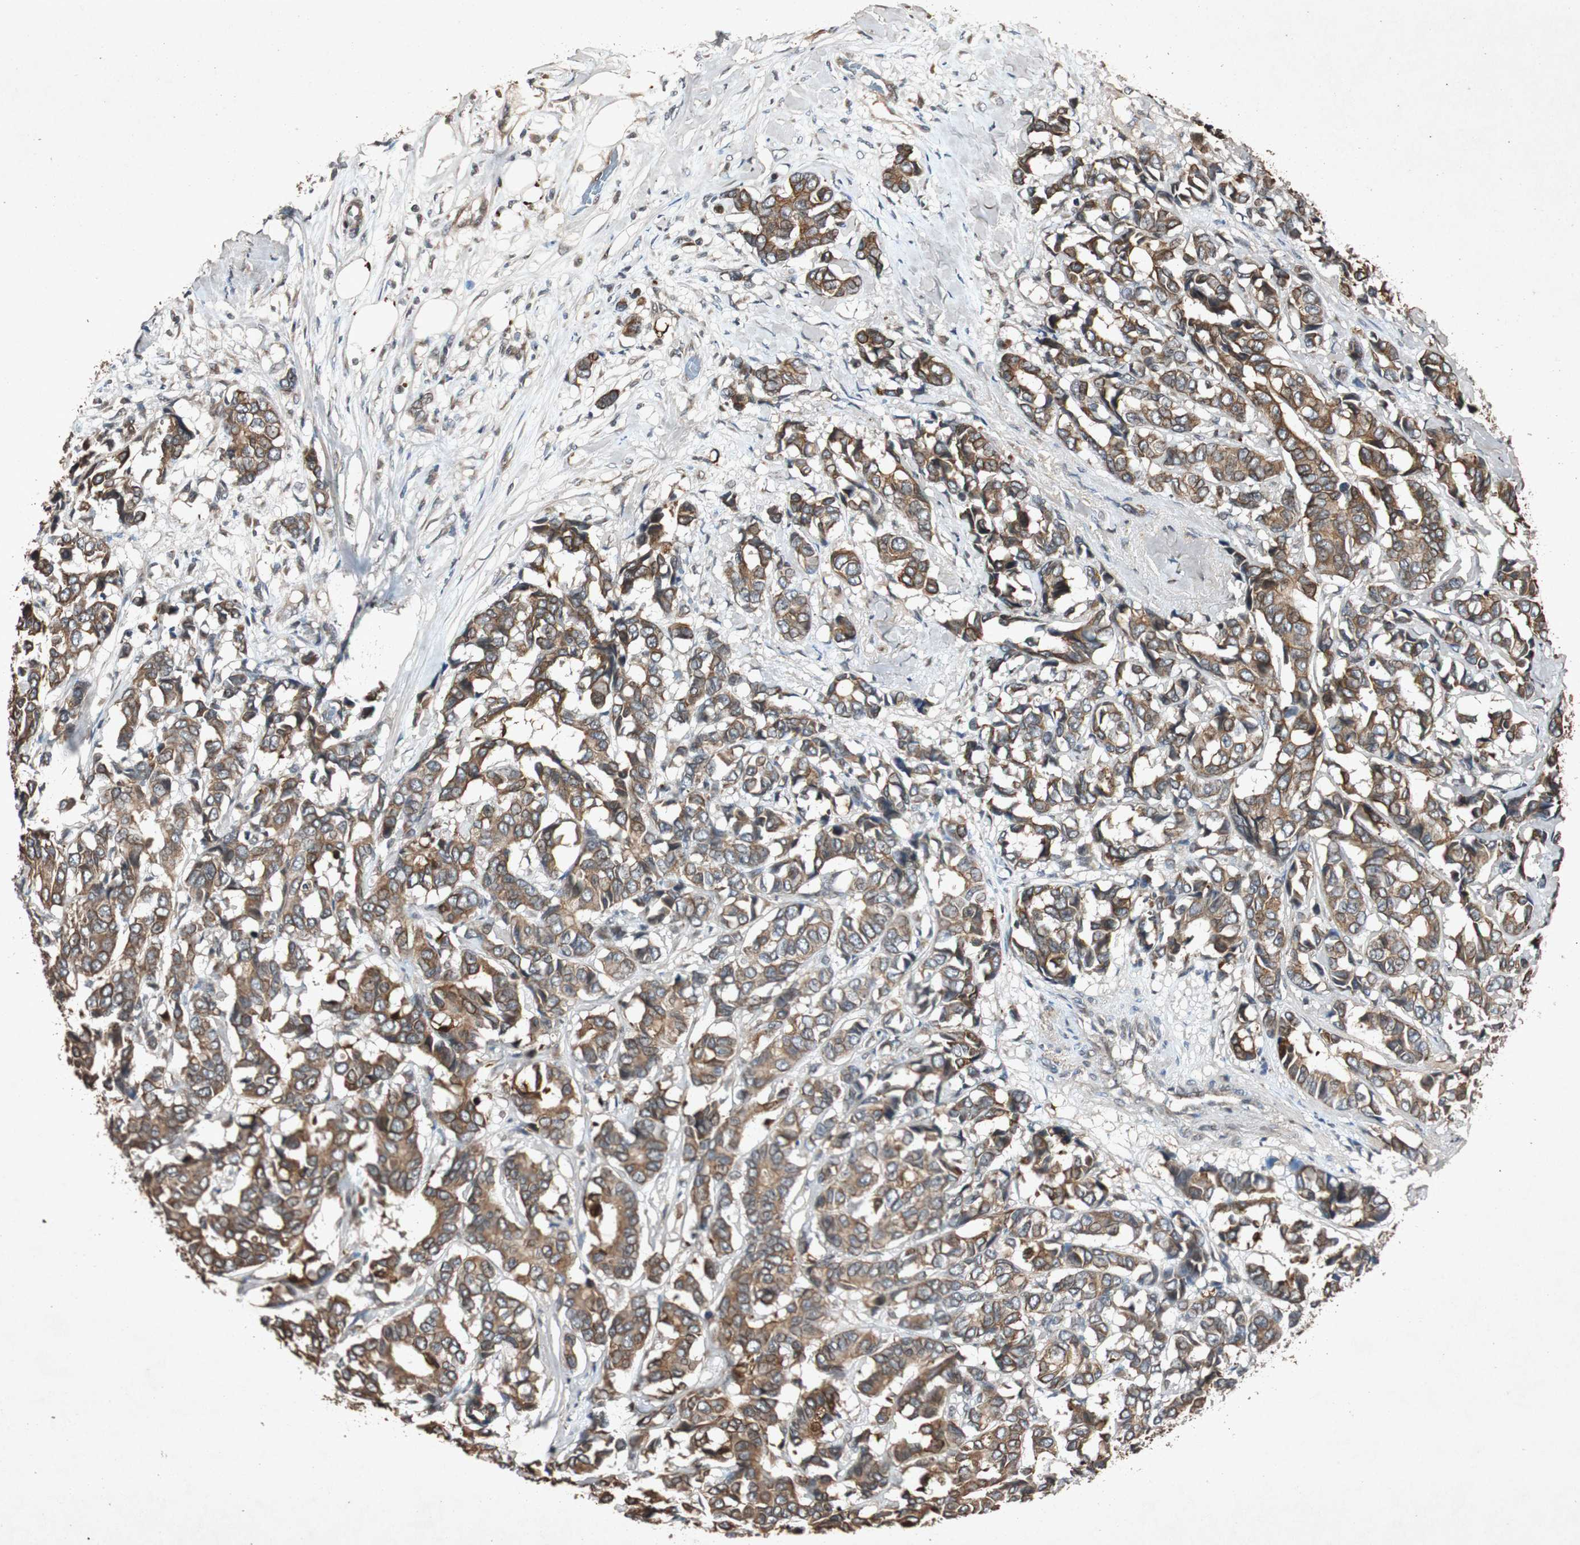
{"staining": {"intensity": "moderate", "quantity": ">75%", "location": "cytoplasmic/membranous"}, "tissue": "breast cancer", "cell_type": "Tumor cells", "image_type": "cancer", "snomed": [{"axis": "morphology", "description": "Duct carcinoma"}, {"axis": "topography", "description": "Breast"}], "caption": "A brown stain highlights moderate cytoplasmic/membranous expression of a protein in breast cancer (invasive ductal carcinoma) tumor cells. (DAB (3,3'-diaminobenzidine) IHC with brightfield microscopy, high magnification).", "gene": "SLIT2", "patient": {"sex": "female", "age": 87}}